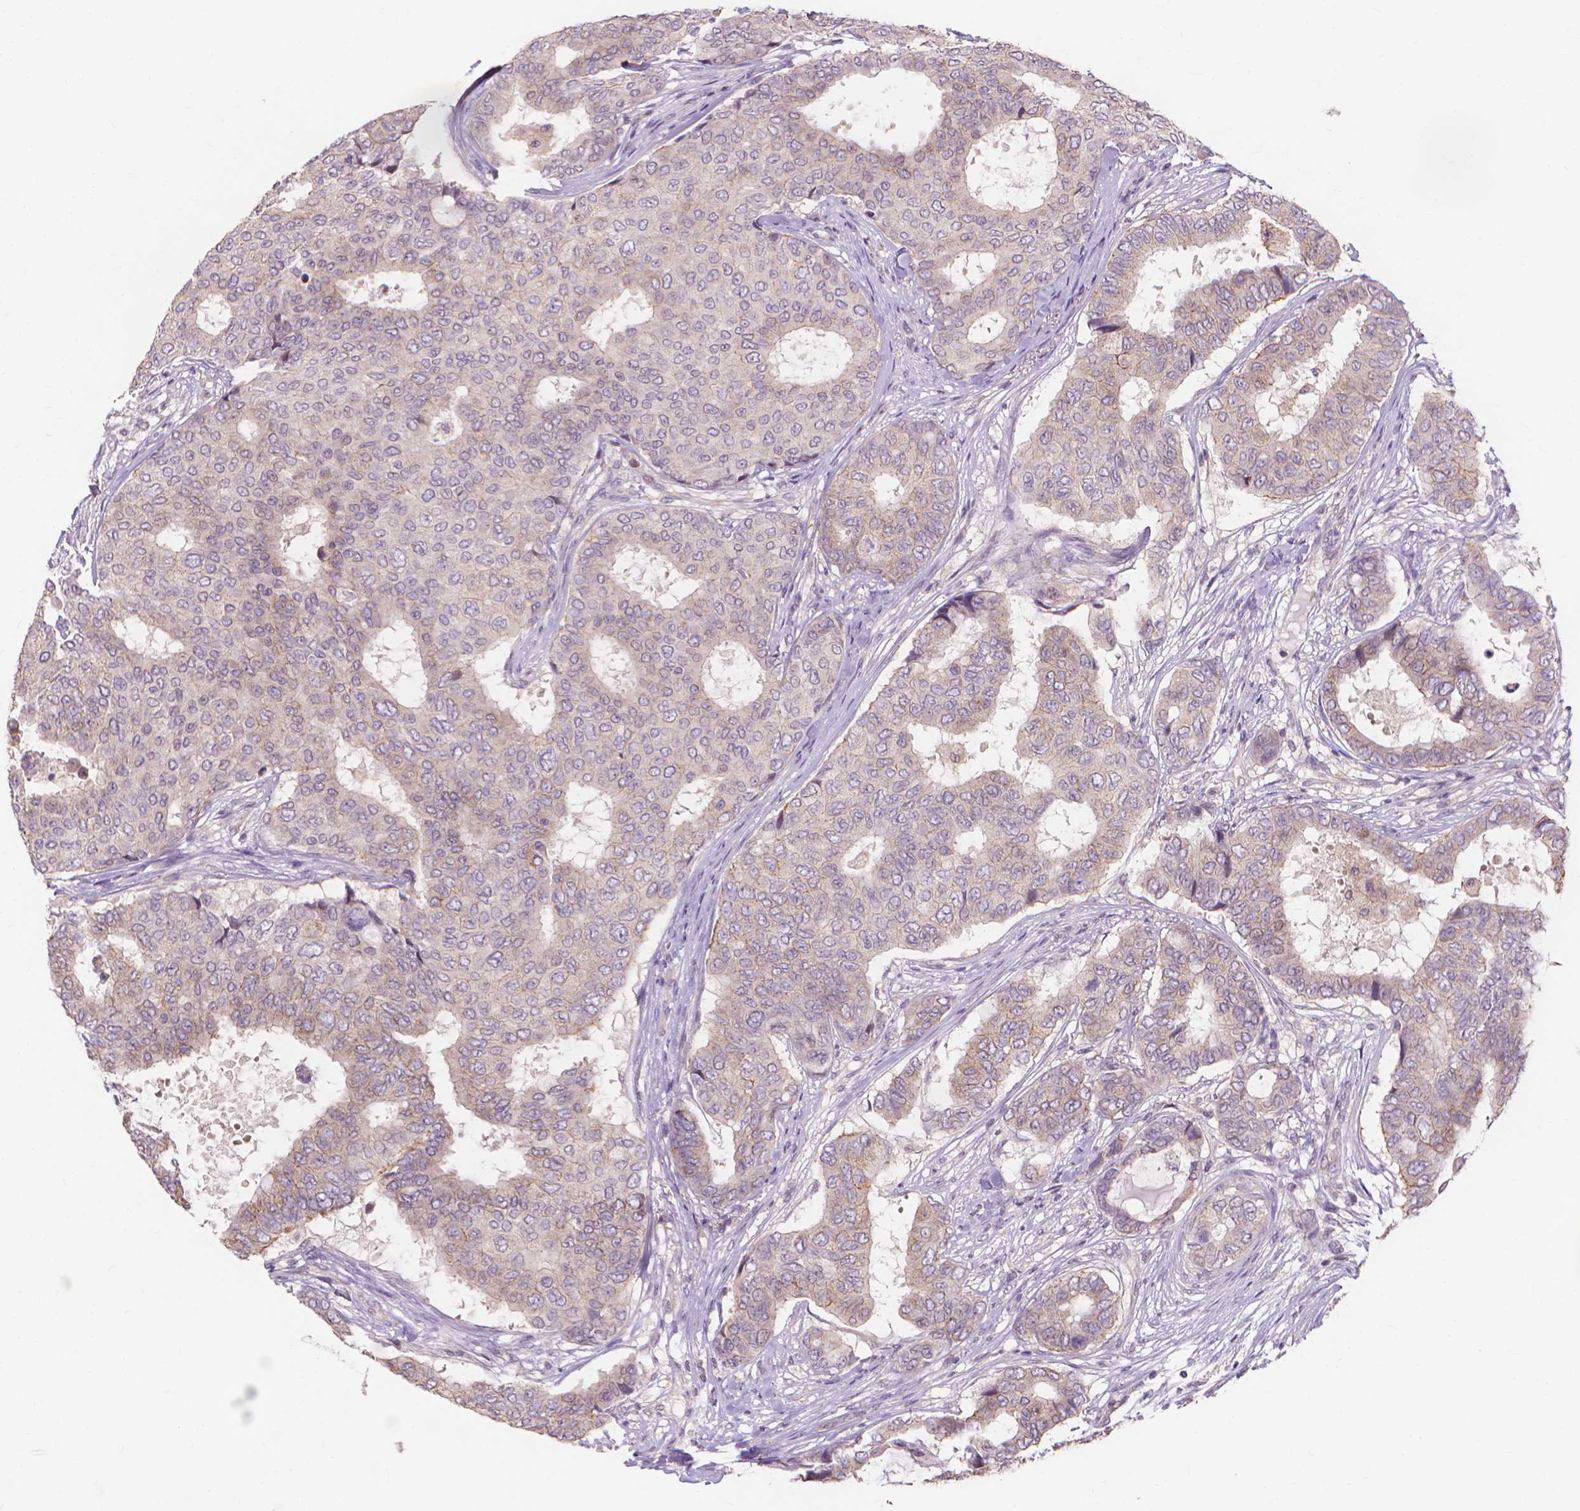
{"staining": {"intensity": "weak", "quantity": "<25%", "location": "cytoplasmic/membranous"}, "tissue": "breast cancer", "cell_type": "Tumor cells", "image_type": "cancer", "snomed": [{"axis": "morphology", "description": "Duct carcinoma"}, {"axis": "topography", "description": "Breast"}], "caption": "Tumor cells are negative for protein expression in human breast cancer.", "gene": "PRDM13", "patient": {"sex": "female", "age": 75}}